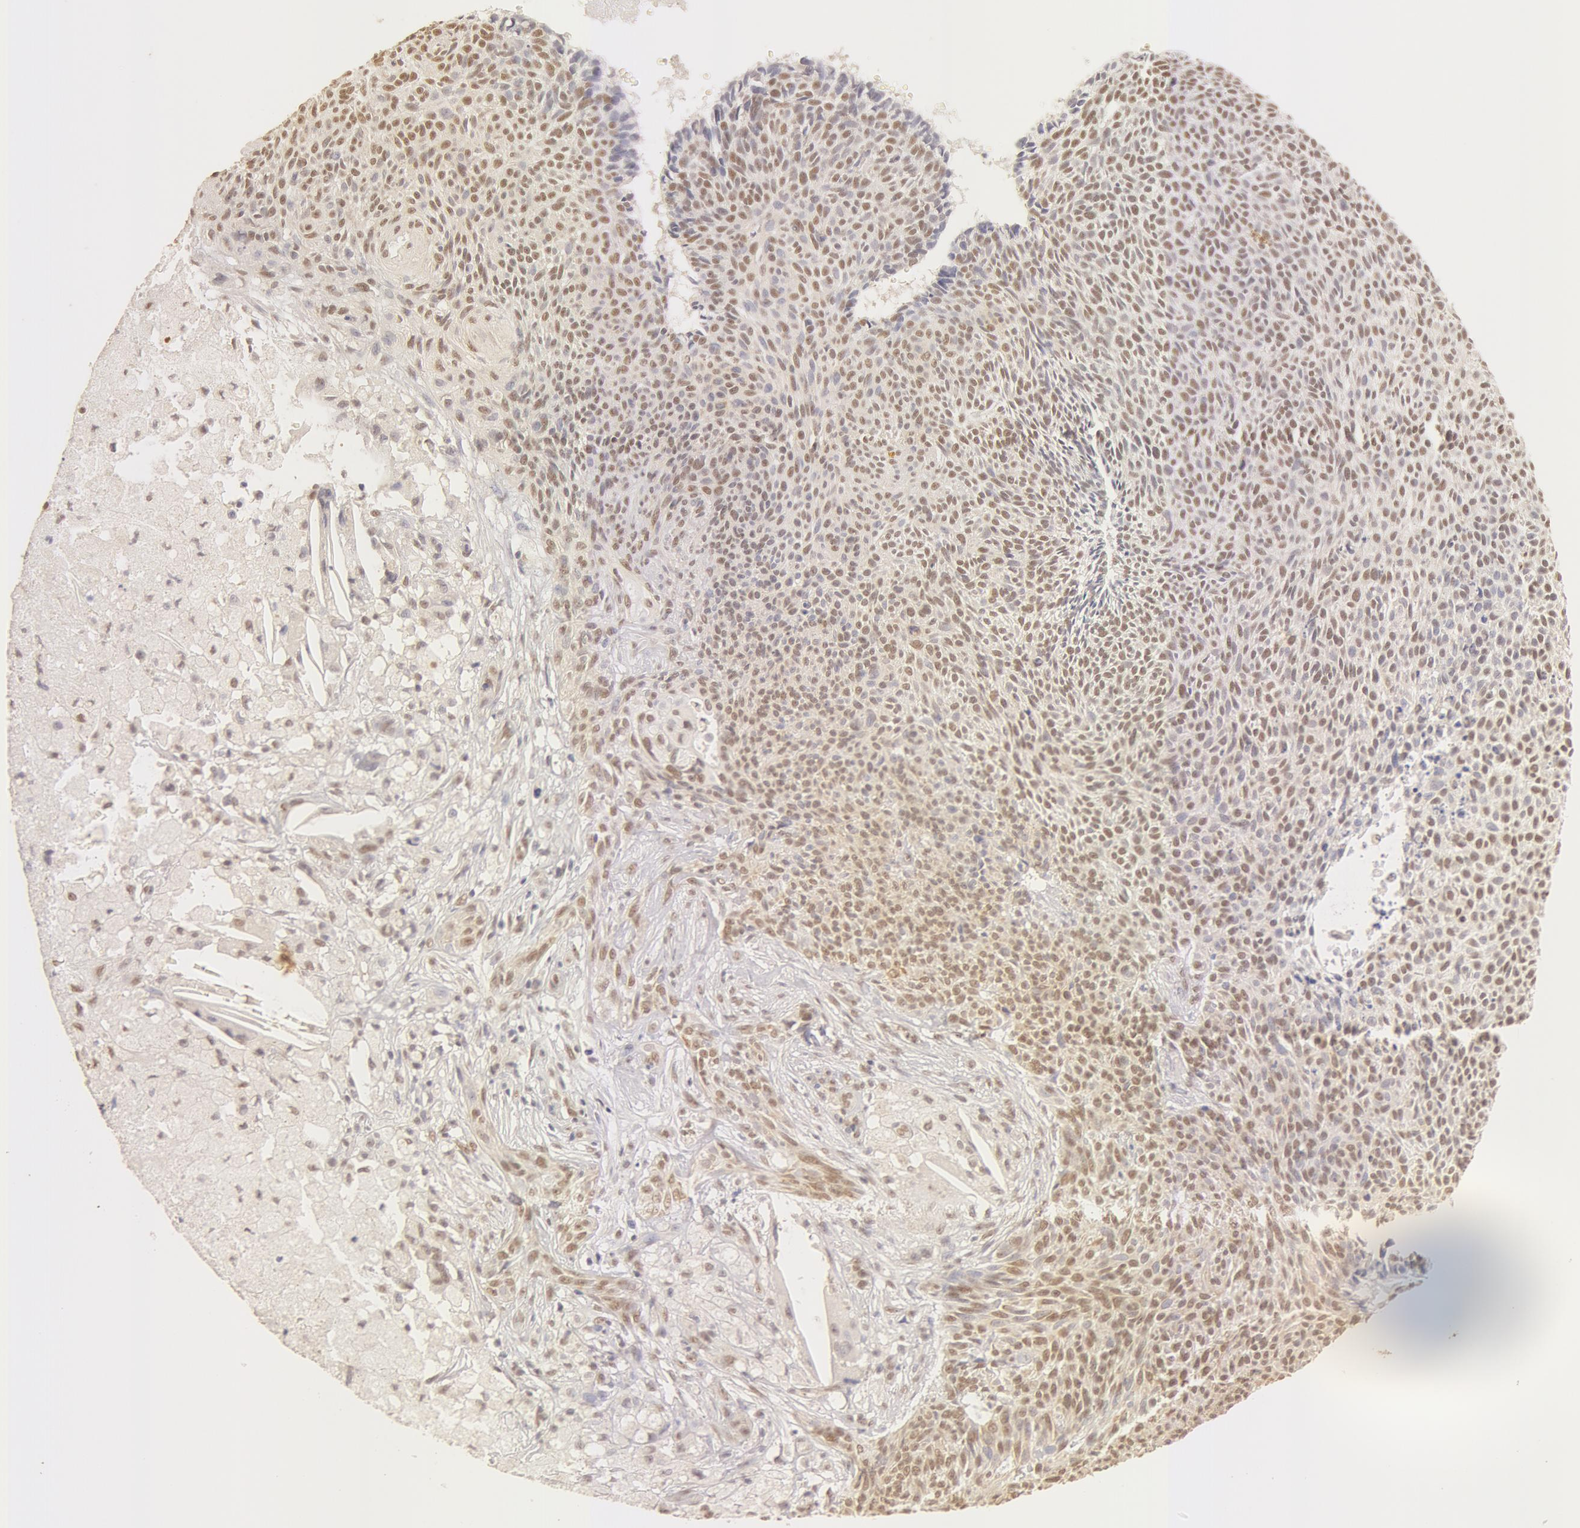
{"staining": {"intensity": "moderate", "quantity": ">75%", "location": "cytoplasmic/membranous,nuclear"}, "tissue": "skin cancer", "cell_type": "Tumor cells", "image_type": "cancer", "snomed": [{"axis": "morphology", "description": "Basal cell carcinoma"}, {"axis": "topography", "description": "Skin"}], "caption": "Basal cell carcinoma (skin) stained for a protein exhibits moderate cytoplasmic/membranous and nuclear positivity in tumor cells. (Stains: DAB in brown, nuclei in blue, Microscopy: brightfield microscopy at high magnification).", "gene": "SNRNP70", "patient": {"sex": "male", "age": 84}}